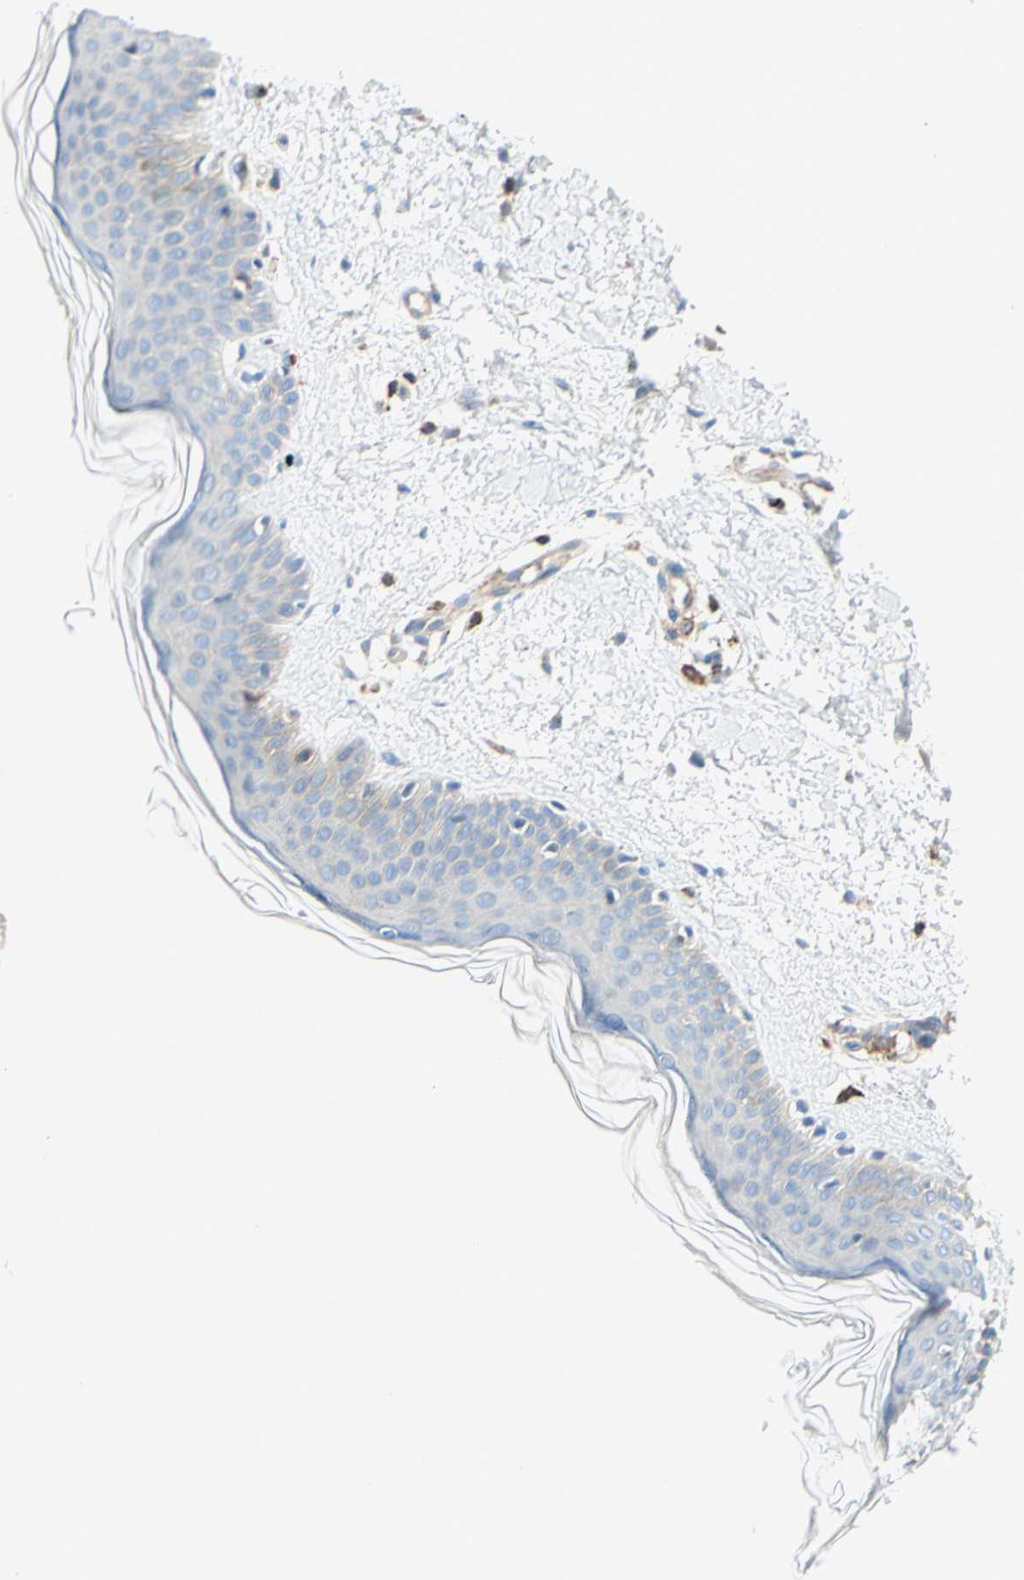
{"staining": {"intensity": "negative", "quantity": "none", "location": "none"}, "tissue": "skin", "cell_type": "Fibroblasts", "image_type": "normal", "snomed": [{"axis": "morphology", "description": "Normal tissue, NOS"}, {"axis": "topography", "description": "Skin"}], "caption": "IHC photomicrograph of unremarkable human skin stained for a protein (brown), which reveals no expression in fibroblasts. (Brightfield microscopy of DAB (3,3'-diaminobenzidine) immunohistochemistry at high magnification).", "gene": "SEMA4C", "patient": {"sex": "female", "age": 56}}